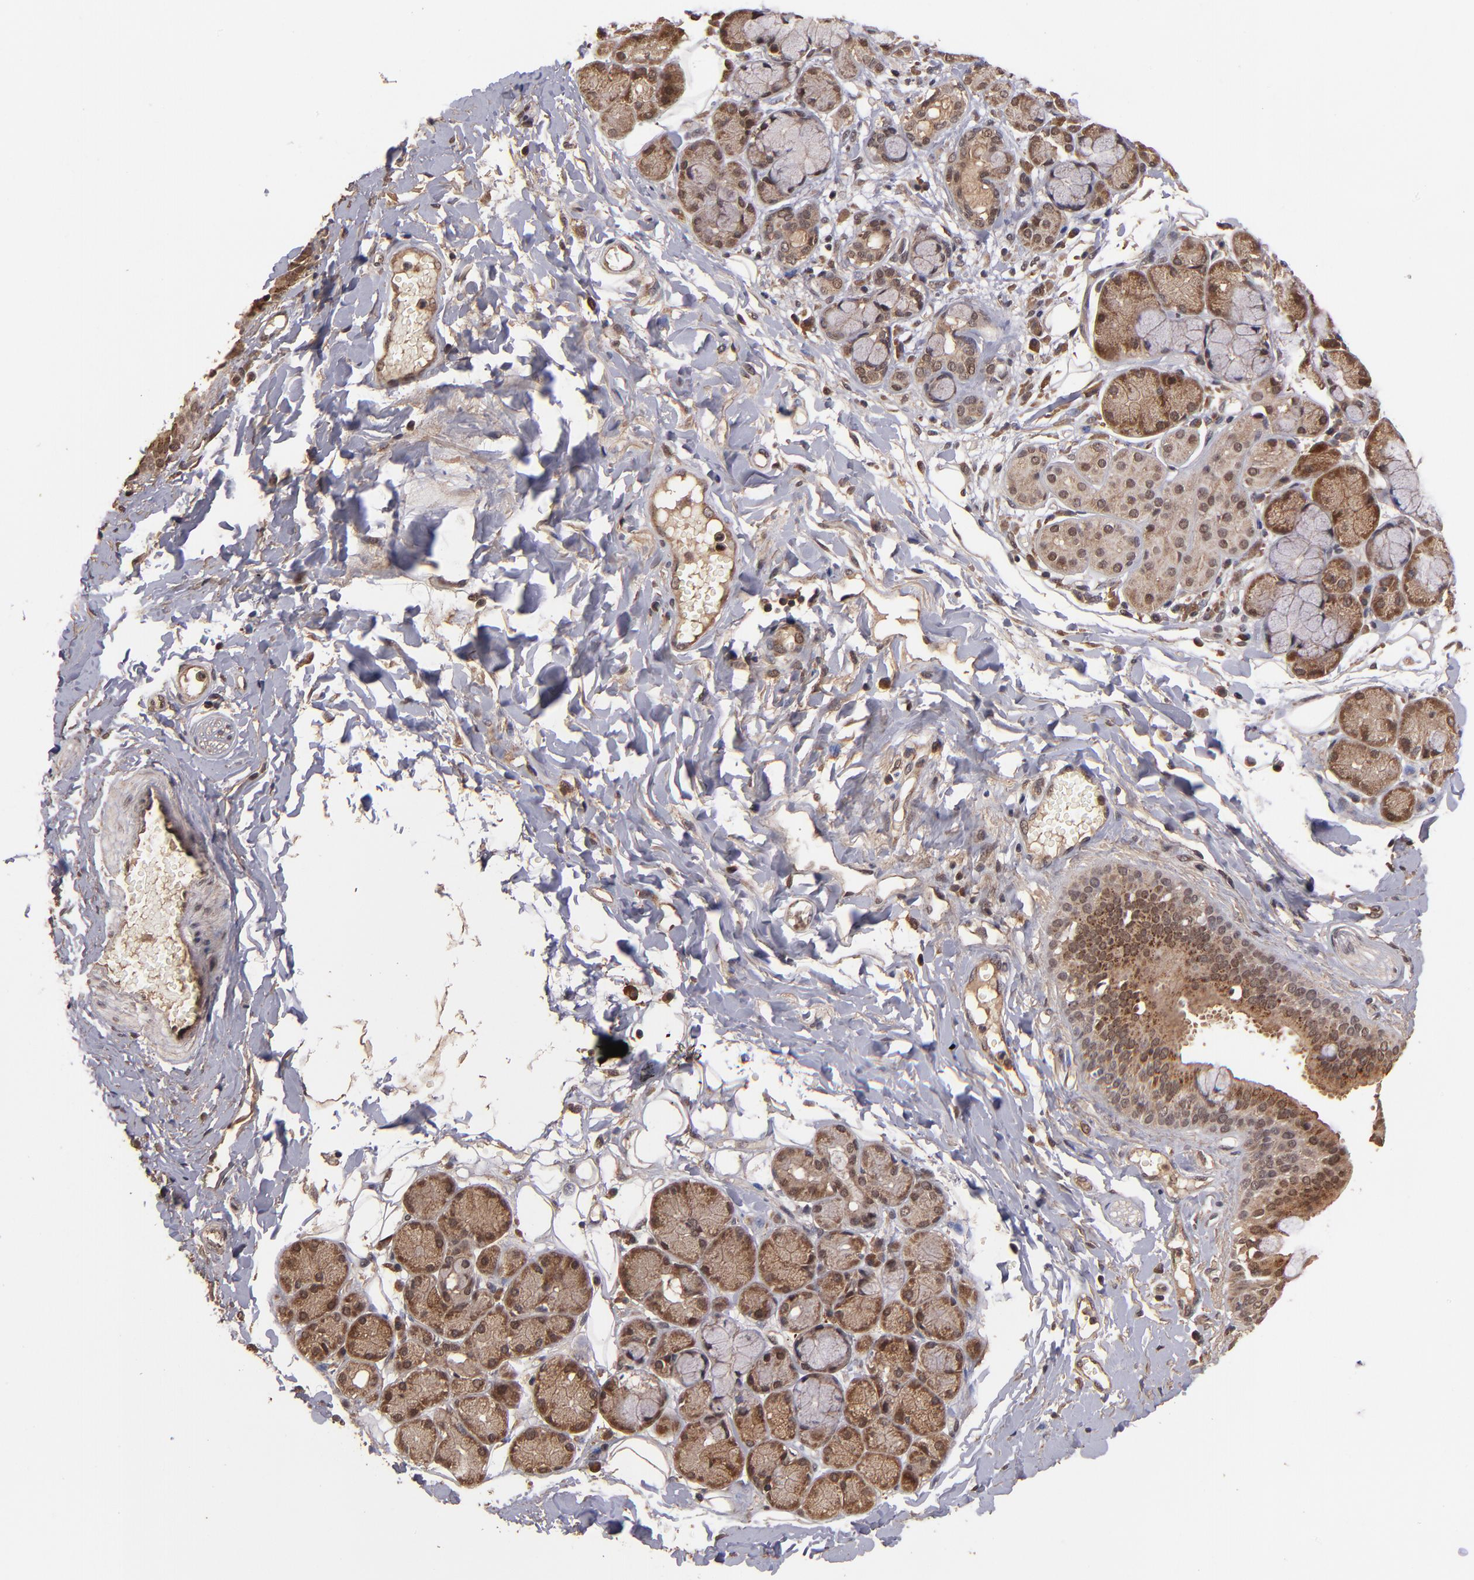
{"staining": {"intensity": "moderate", "quantity": ">75%", "location": "cytoplasmic/membranous"}, "tissue": "salivary gland", "cell_type": "Glandular cells", "image_type": "normal", "snomed": [{"axis": "morphology", "description": "Normal tissue, NOS"}, {"axis": "topography", "description": "Skeletal muscle"}, {"axis": "topography", "description": "Oral tissue"}, {"axis": "topography", "description": "Salivary gland"}, {"axis": "topography", "description": "Peripheral nerve tissue"}], "caption": "Moderate cytoplasmic/membranous positivity for a protein is identified in about >75% of glandular cells of benign salivary gland using immunohistochemistry.", "gene": "NFE2L2", "patient": {"sex": "male", "age": 54}}